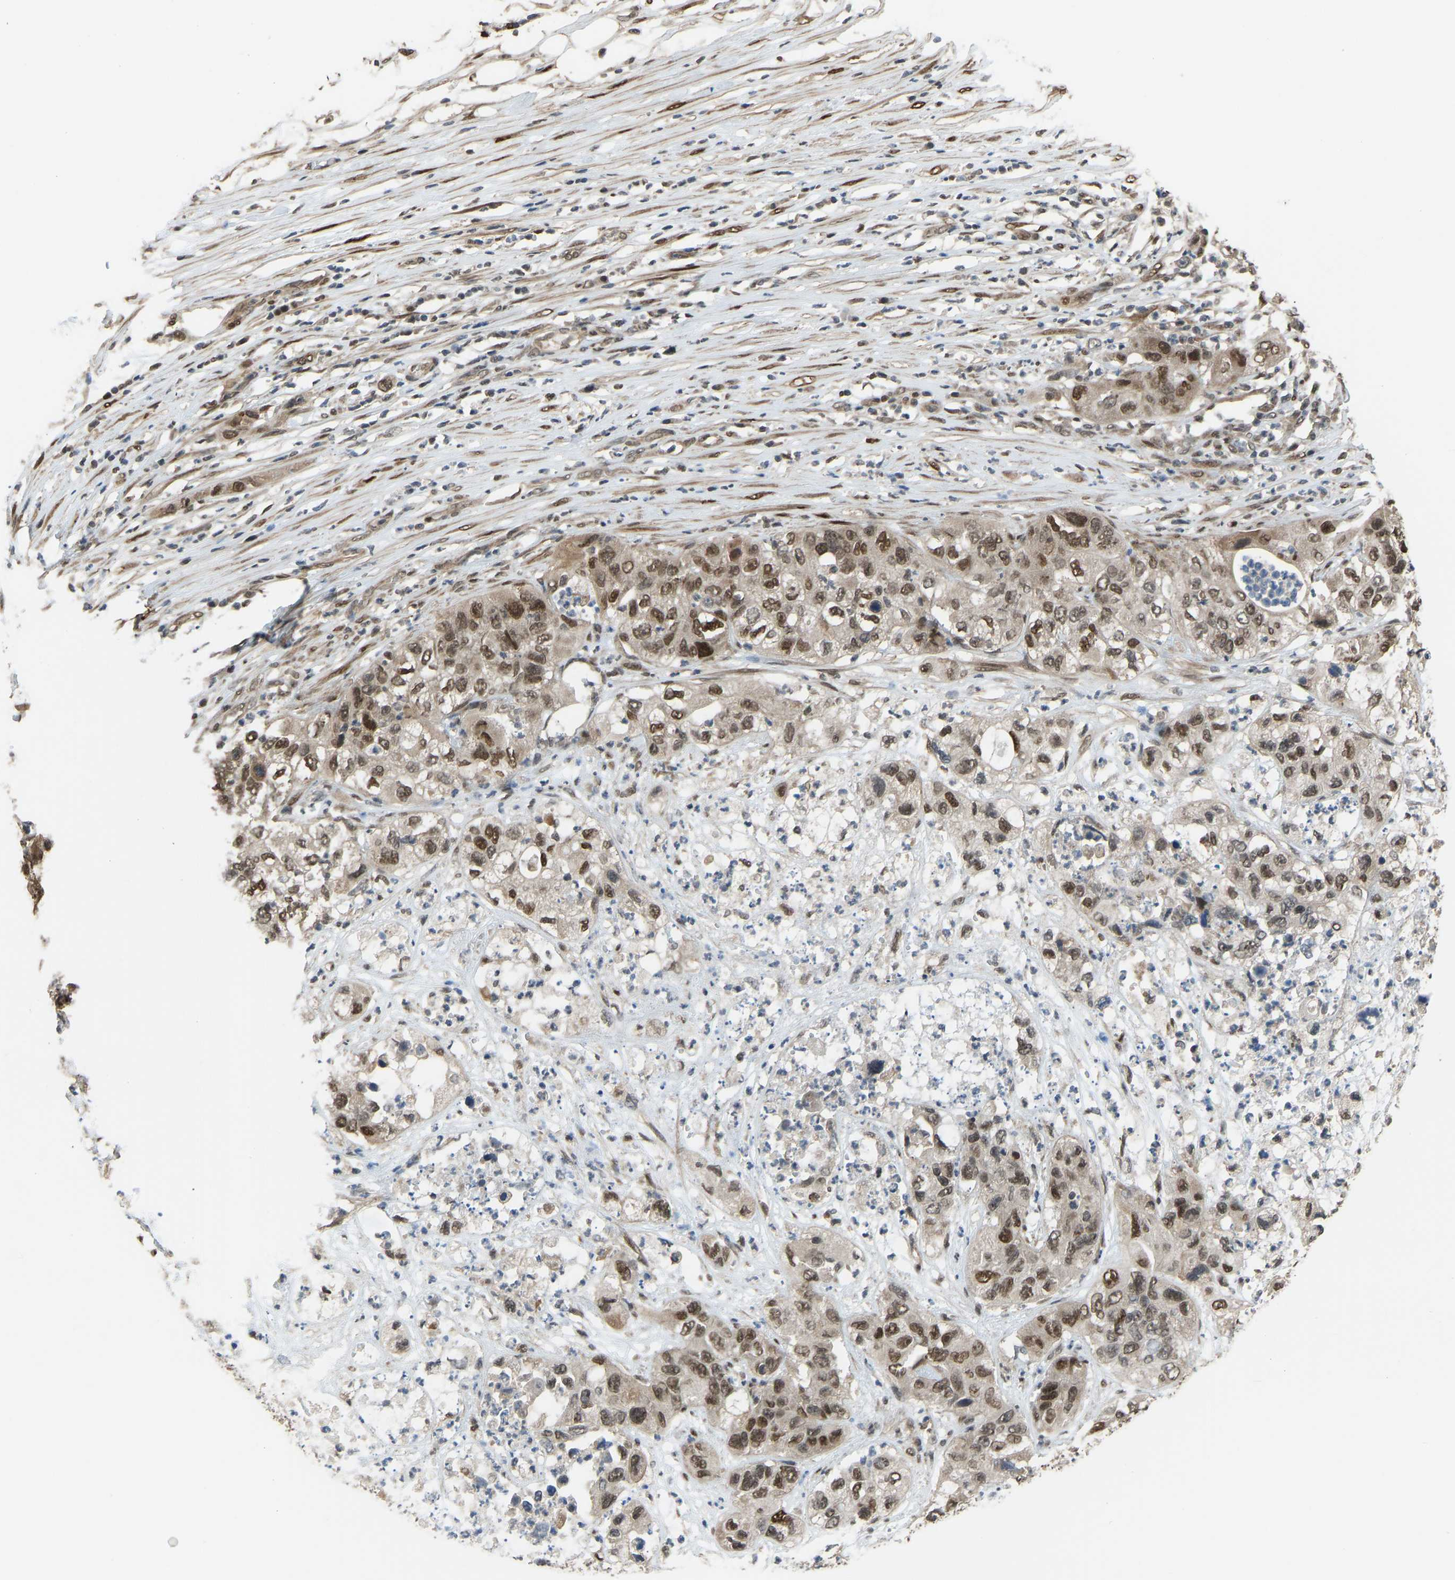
{"staining": {"intensity": "strong", "quantity": ">75%", "location": "nuclear"}, "tissue": "pancreatic cancer", "cell_type": "Tumor cells", "image_type": "cancer", "snomed": [{"axis": "morphology", "description": "Adenocarcinoma, NOS"}, {"axis": "topography", "description": "Pancreas"}], "caption": "Immunohistochemistry (IHC) staining of adenocarcinoma (pancreatic), which exhibits high levels of strong nuclear staining in approximately >75% of tumor cells indicating strong nuclear protein staining. The staining was performed using DAB (3,3'-diaminobenzidine) (brown) for protein detection and nuclei were counterstained in hematoxylin (blue).", "gene": "KPNA6", "patient": {"sex": "female", "age": 78}}